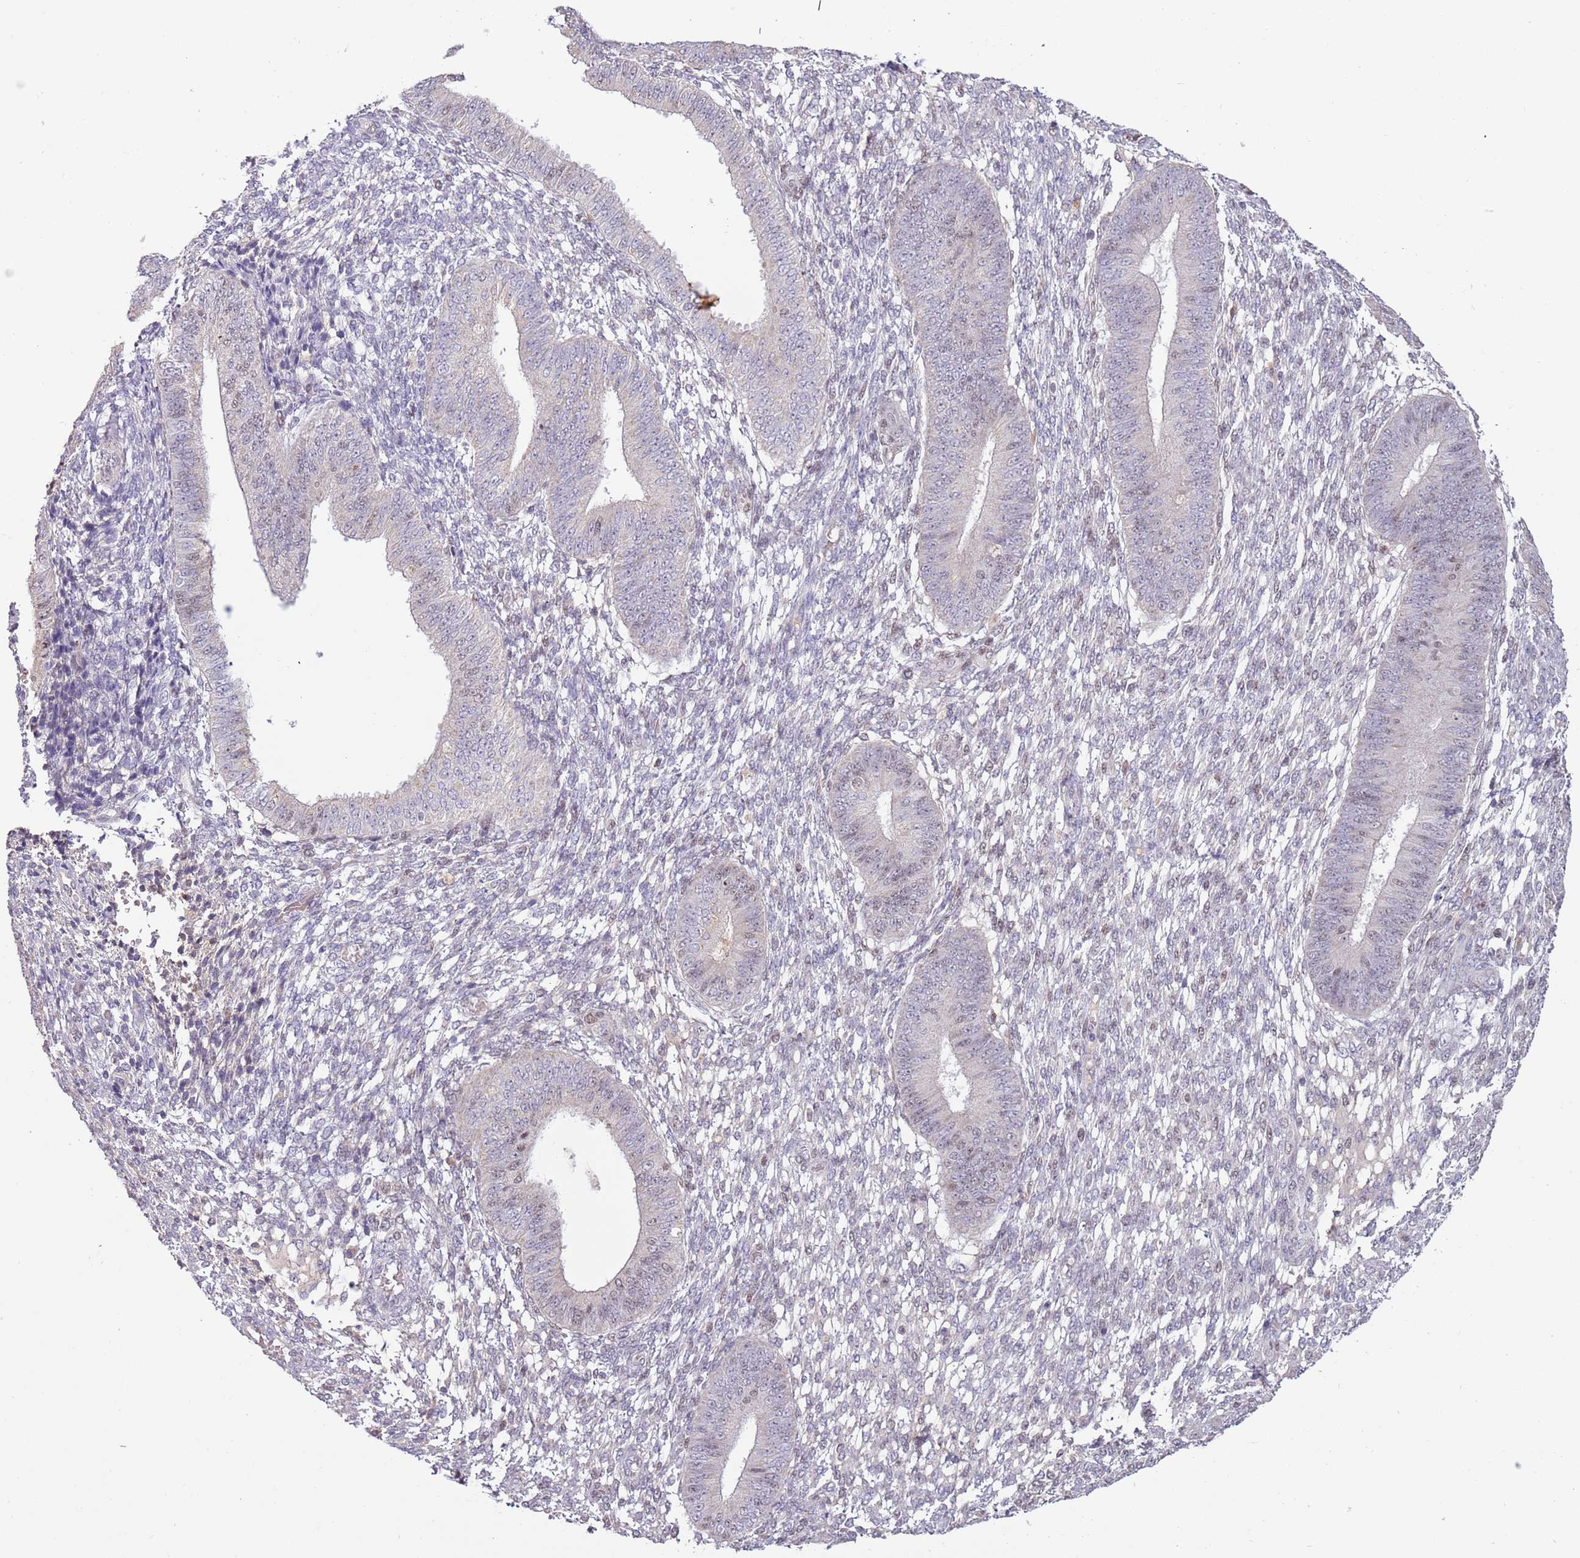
{"staining": {"intensity": "negative", "quantity": "none", "location": "none"}, "tissue": "endometrium", "cell_type": "Cells in endometrial stroma", "image_type": "normal", "snomed": [{"axis": "morphology", "description": "Normal tissue, NOS"}, {"axis": "topography", "description": "Endometrium"}], "caption": "A photomicrograph of endometrium stained for a protein demonstrates no brown staining in cells in endometrial stroma.", "gene": "SYS1", "patient": {"sex": "female", "age": 49}}